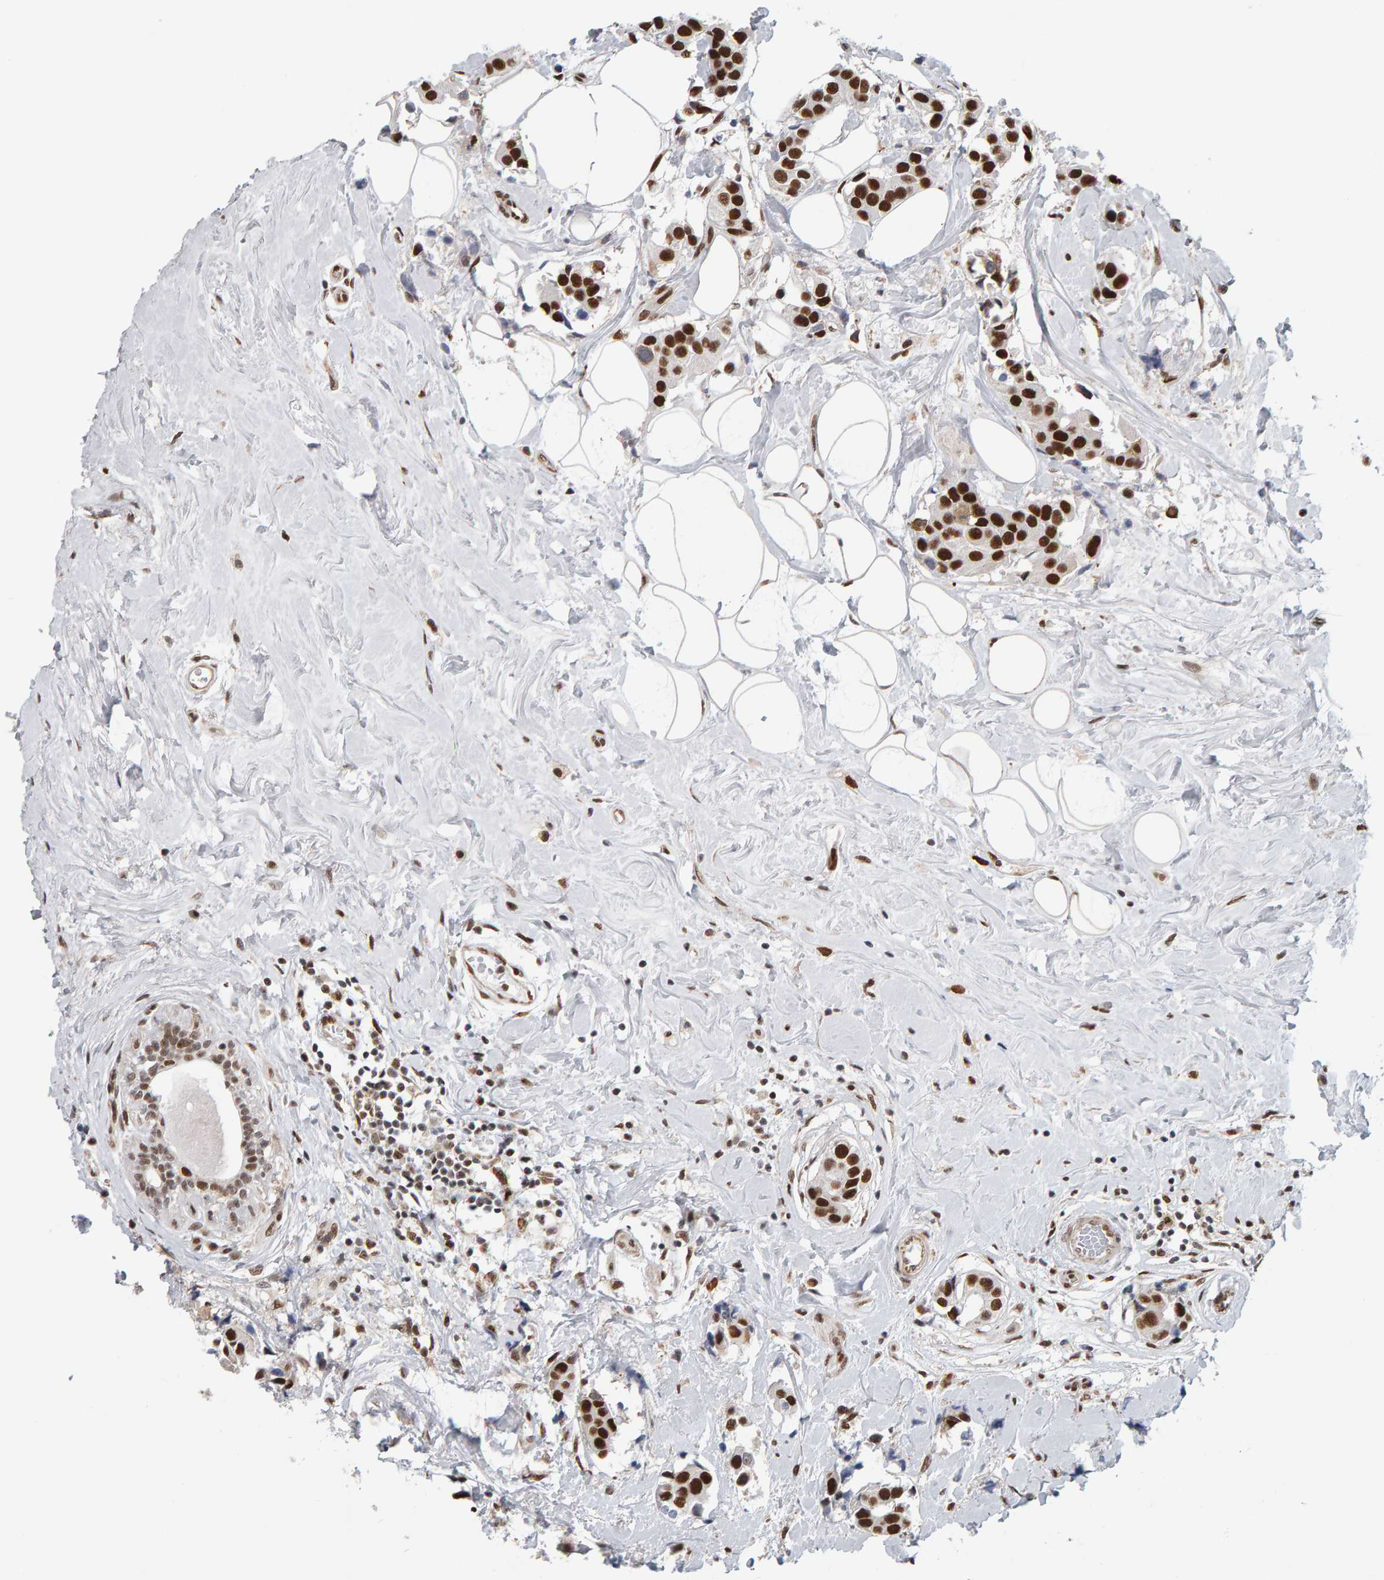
{"staining": {"intensity": "strong", "quantity": ">75%", "location": "nuclear"}, "tissue": "breast cancer", "cell_type": "Tumor cells", "image_type": "cancer", "snomed": [{"axis": "morphology", "description": "Normal tissue, NOS"}, {"axis": "morphology", "description": "Duct carcinoma"}, {"axis": "topography", "description": "Breast"}], "caption": "An immunohistochemistry (IHC) micrograph of tumor tissue is shown. Protein staining in brown shows strong nuclear positivity in breast cancer within tumor cells. (Stains: DAB (3,3'-diaminobenzidine) in brown, nuclei in blue, Microscopy: brightfield microscopy at high magnification).", "gene": "ATF7IP", "patient": {"sex": "female", "age": 39}}